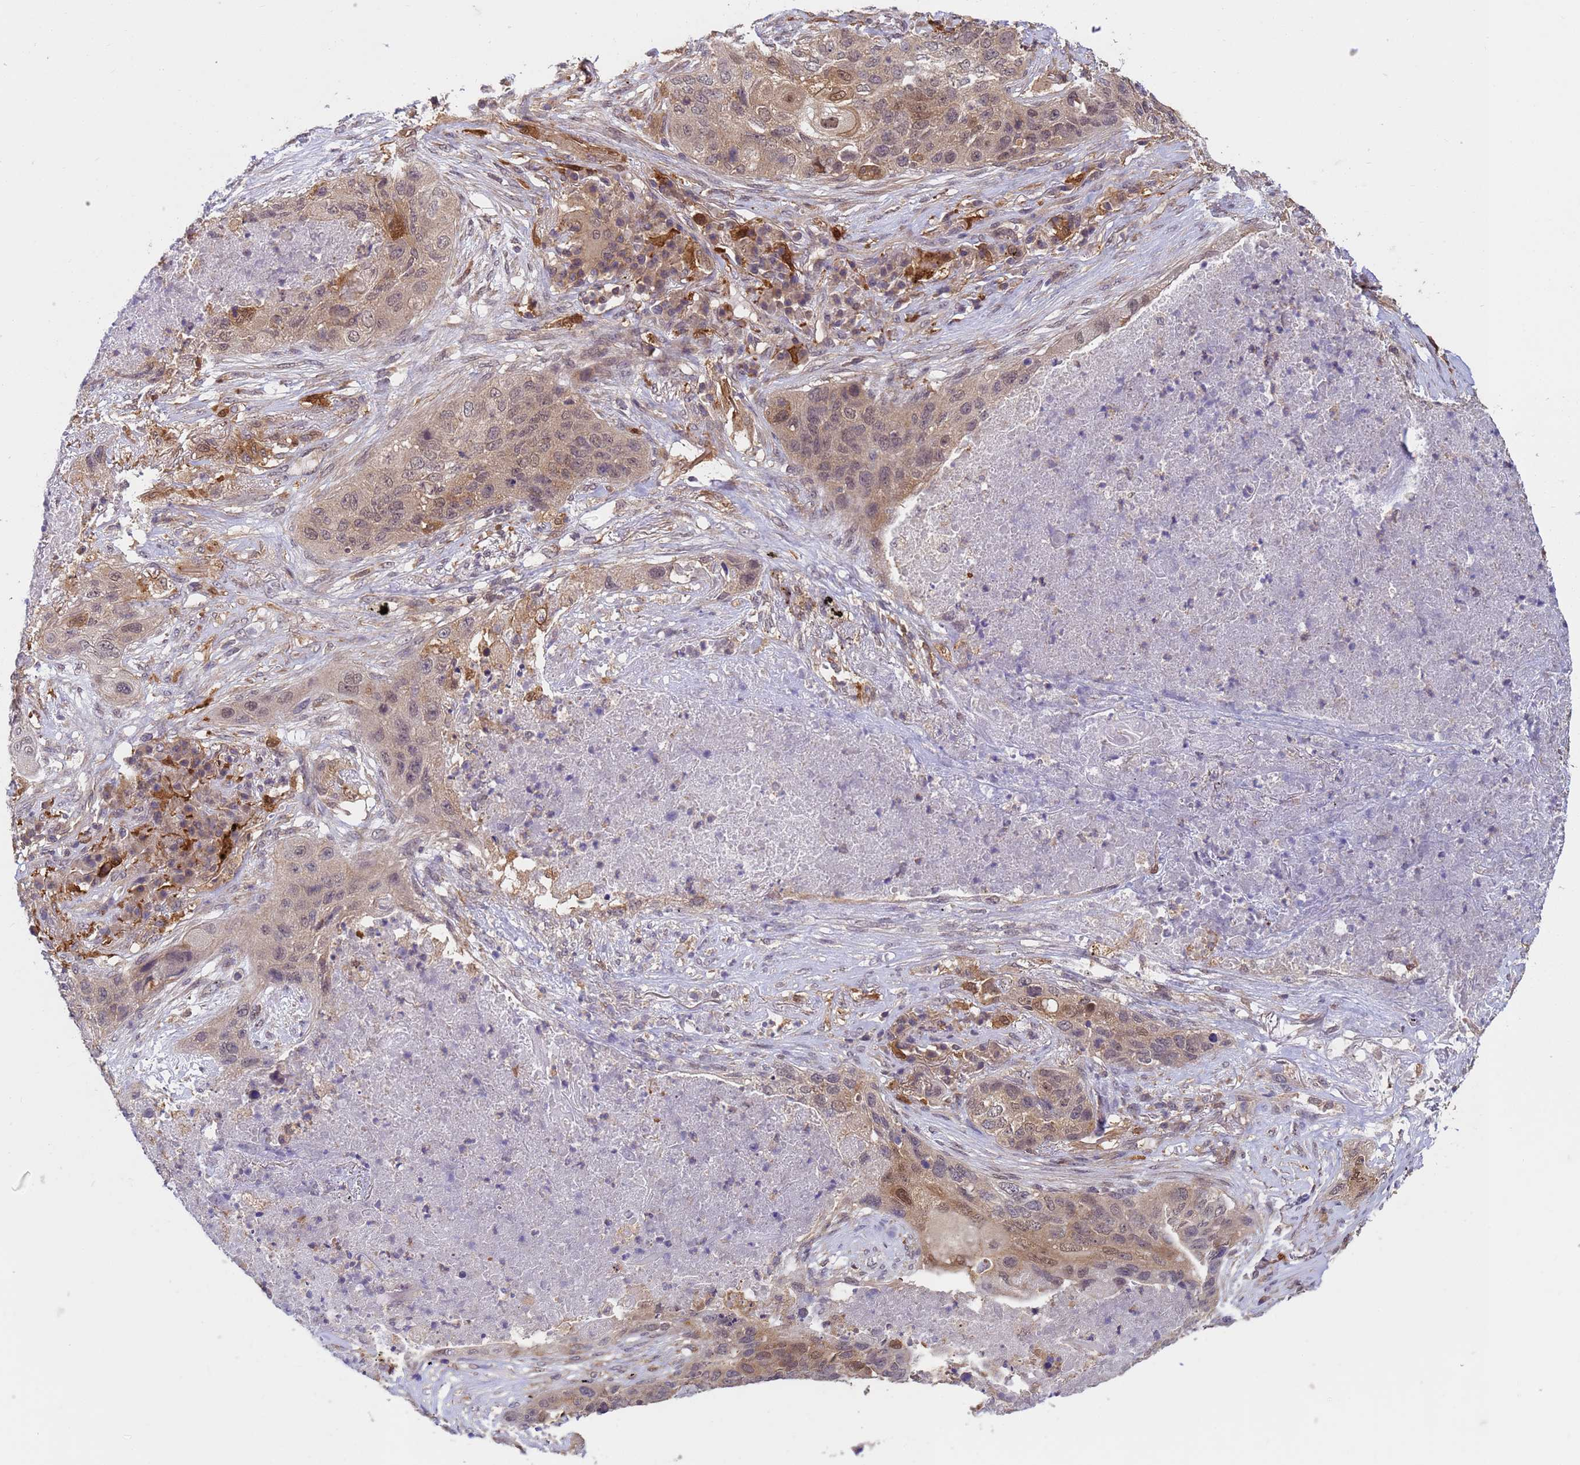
{"staining": {"intensity": "moderate", "quantity": "<25%", "location": "cytoplasmic/membranous,nuclear"}, "tissue": "lung cancer", "cell_type": "Tumor cells", "image_type": "cancer", "snomed": [{"axis": "morphology", "description": "Squamous cell carcinoma, NOS"}, {"axis": "topography", "description": "Lung"}], "caption": "Immunohistochemical staining of human lung cancer (squamous cell carcinoma) displays moderate cytoplasmic/membranous and nuclear protein staining in approximately <25% of tumor cells. The protein is stained brown, and the nuclei are stained in blue (DAB IHC with brightfield microscopy, high magnification).", "gene": "NPEPPS", "patient": {"sex": "female", "age": 63}}